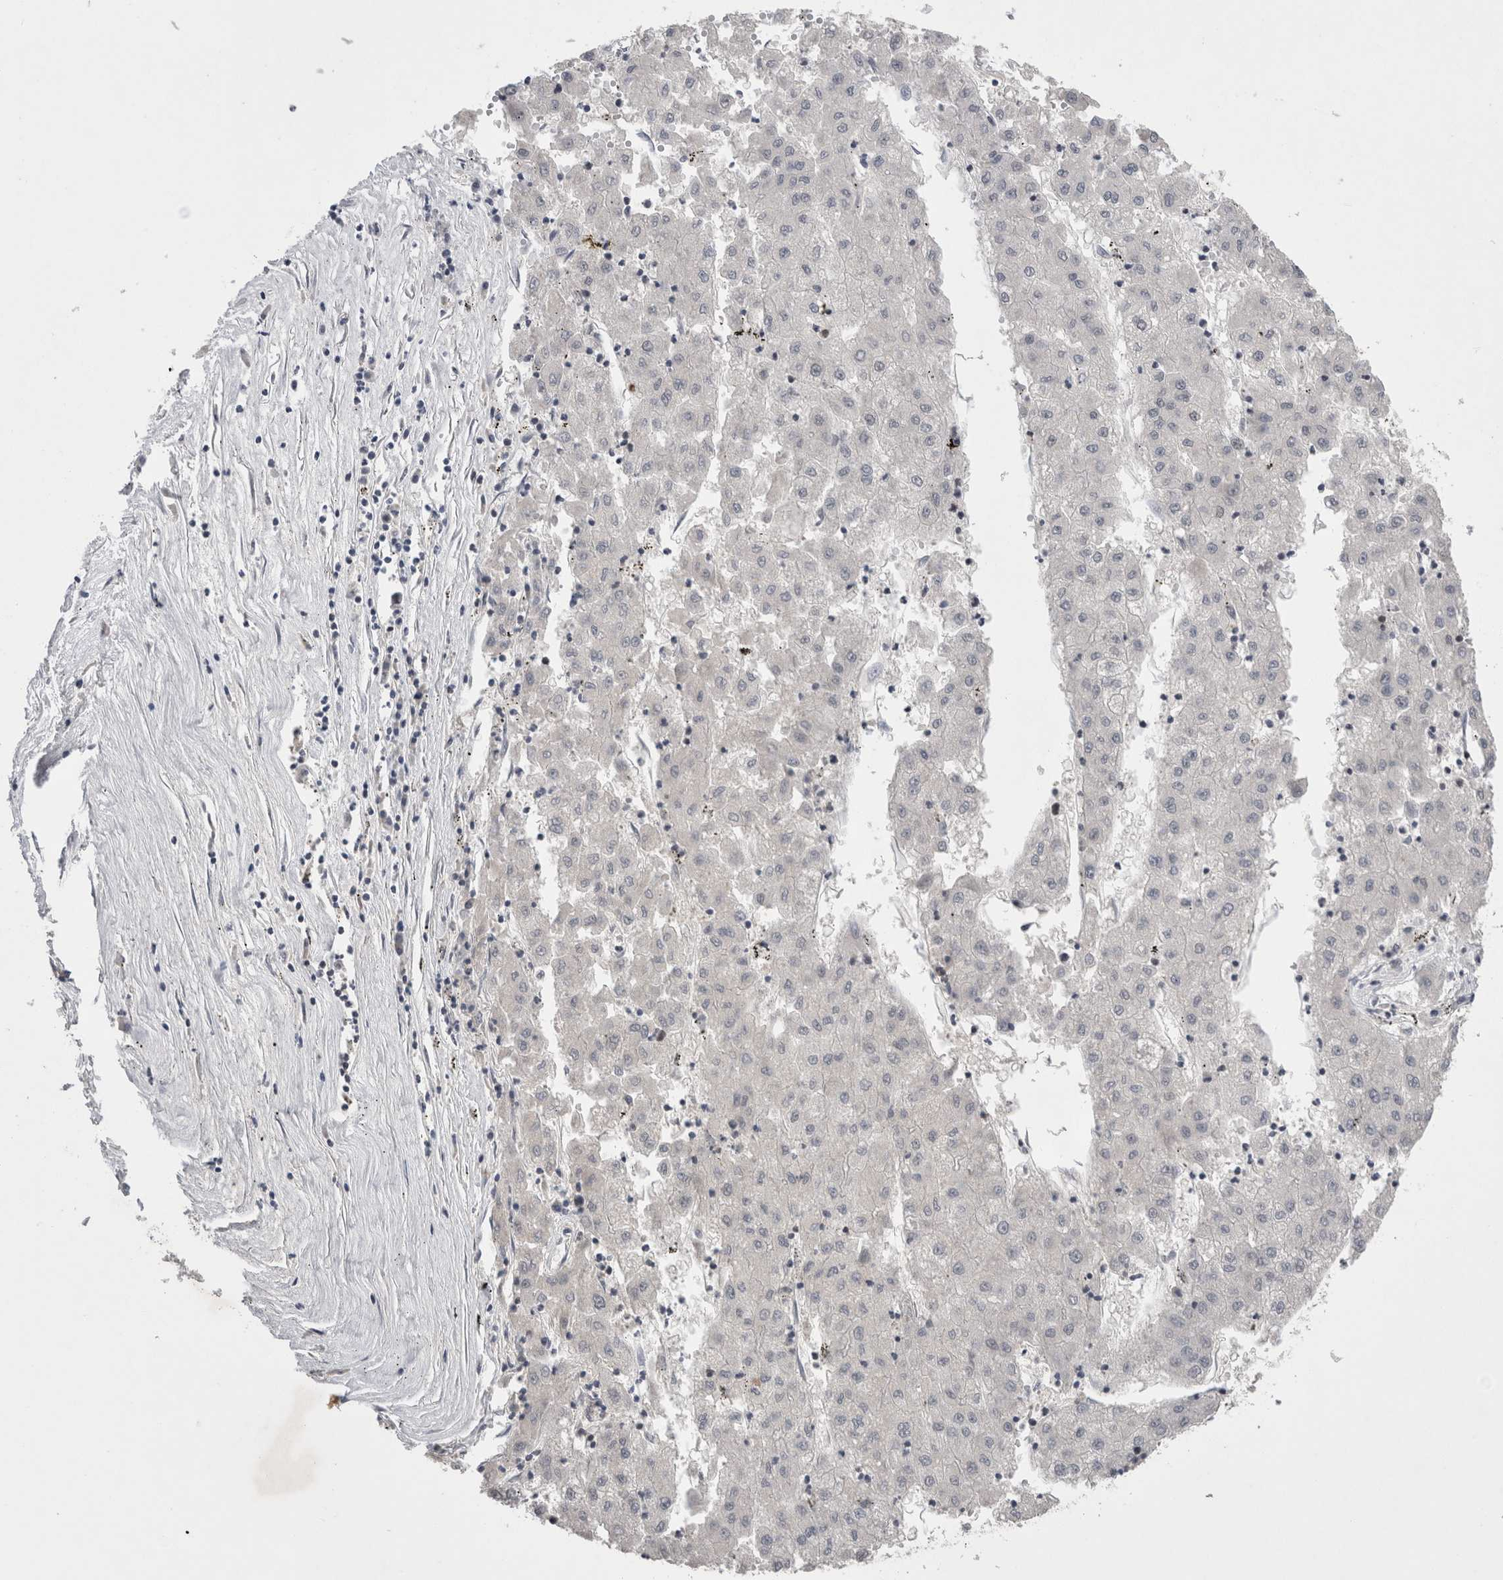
{"staining": {"intensity": "negative", "quantity": "none", "location": "none"}, "tissue": "liver cancer", "cell_type": "Tumor cells", "image_type": "cancer", "snomed": [{"axis": "morphology", "description": "Carcinoma, Hepatocellular, NOS"}, {"axis": "topography", "description": "Liver"}], "caption": "Immunohistochemistry of liver hepatocellular carcinoma reveals no staining in tumor cells.", "gene": "ZNF341", "patient": {"sex": "male", "age": 72}}